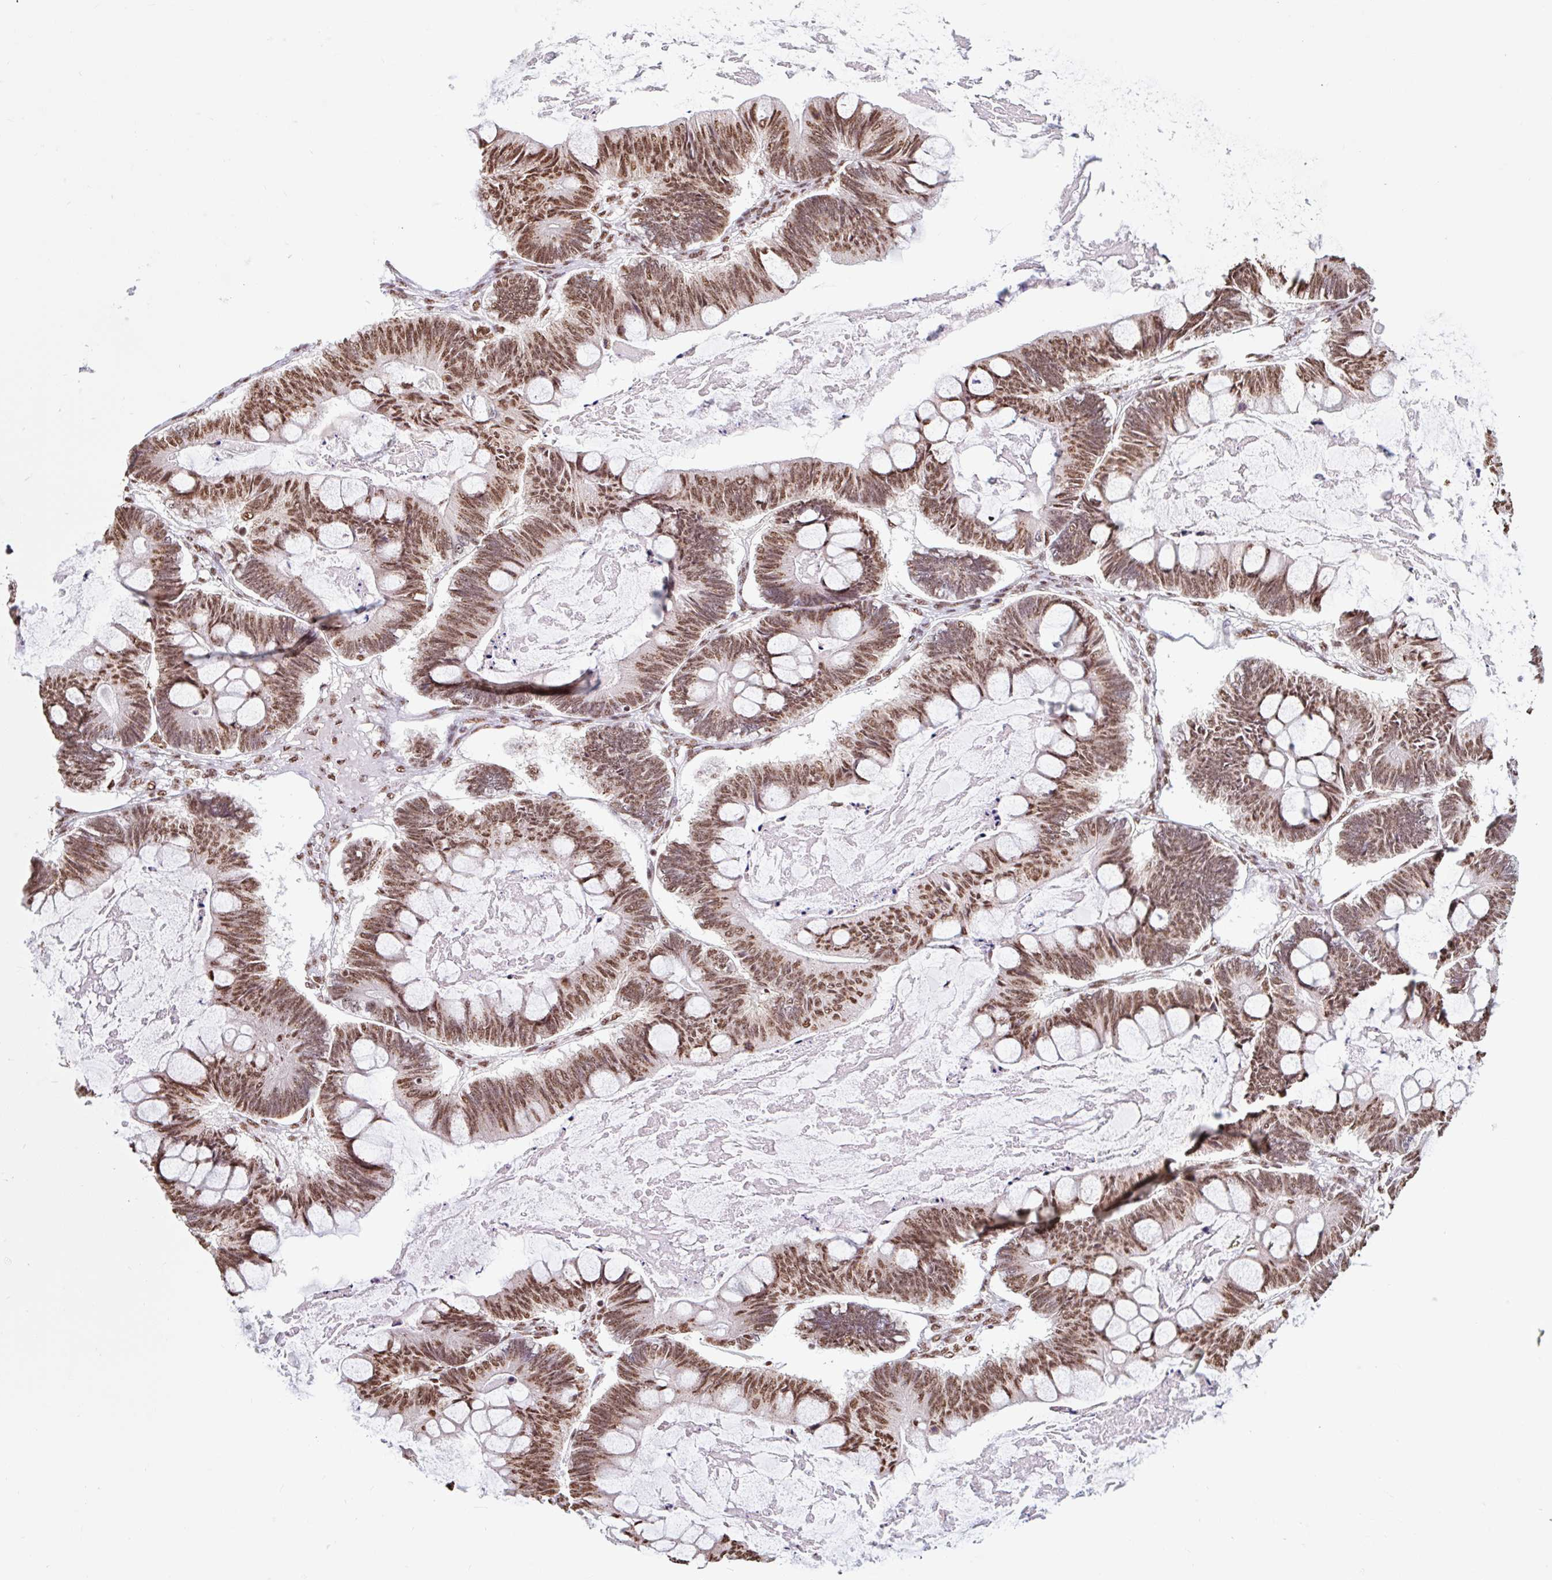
{"staining": {"intensity": "moderate", "quantity": ">75%", "location": "nuclear"}, "tissue": "ovarian cancer", "cell_type": "Tumor cells", "image_type": "cancer", "snomed": [{"axis": "morphology", "description": "Cystadenocarcinoma, mucinous, NOS"}, {"axis": "topography", "description": "Ovary"}], "caption": "Brown immunohistochemical staining in ovarian cancer (mucinous cystadenocarcinoma) shows moderate nuclear expression in approximately >75% of tumor cells. The protein of interest is shown in brown color, while the nuclei are stained blue.", "gene": "BICRA", "patient": {"sex": "female", "age": 61}}